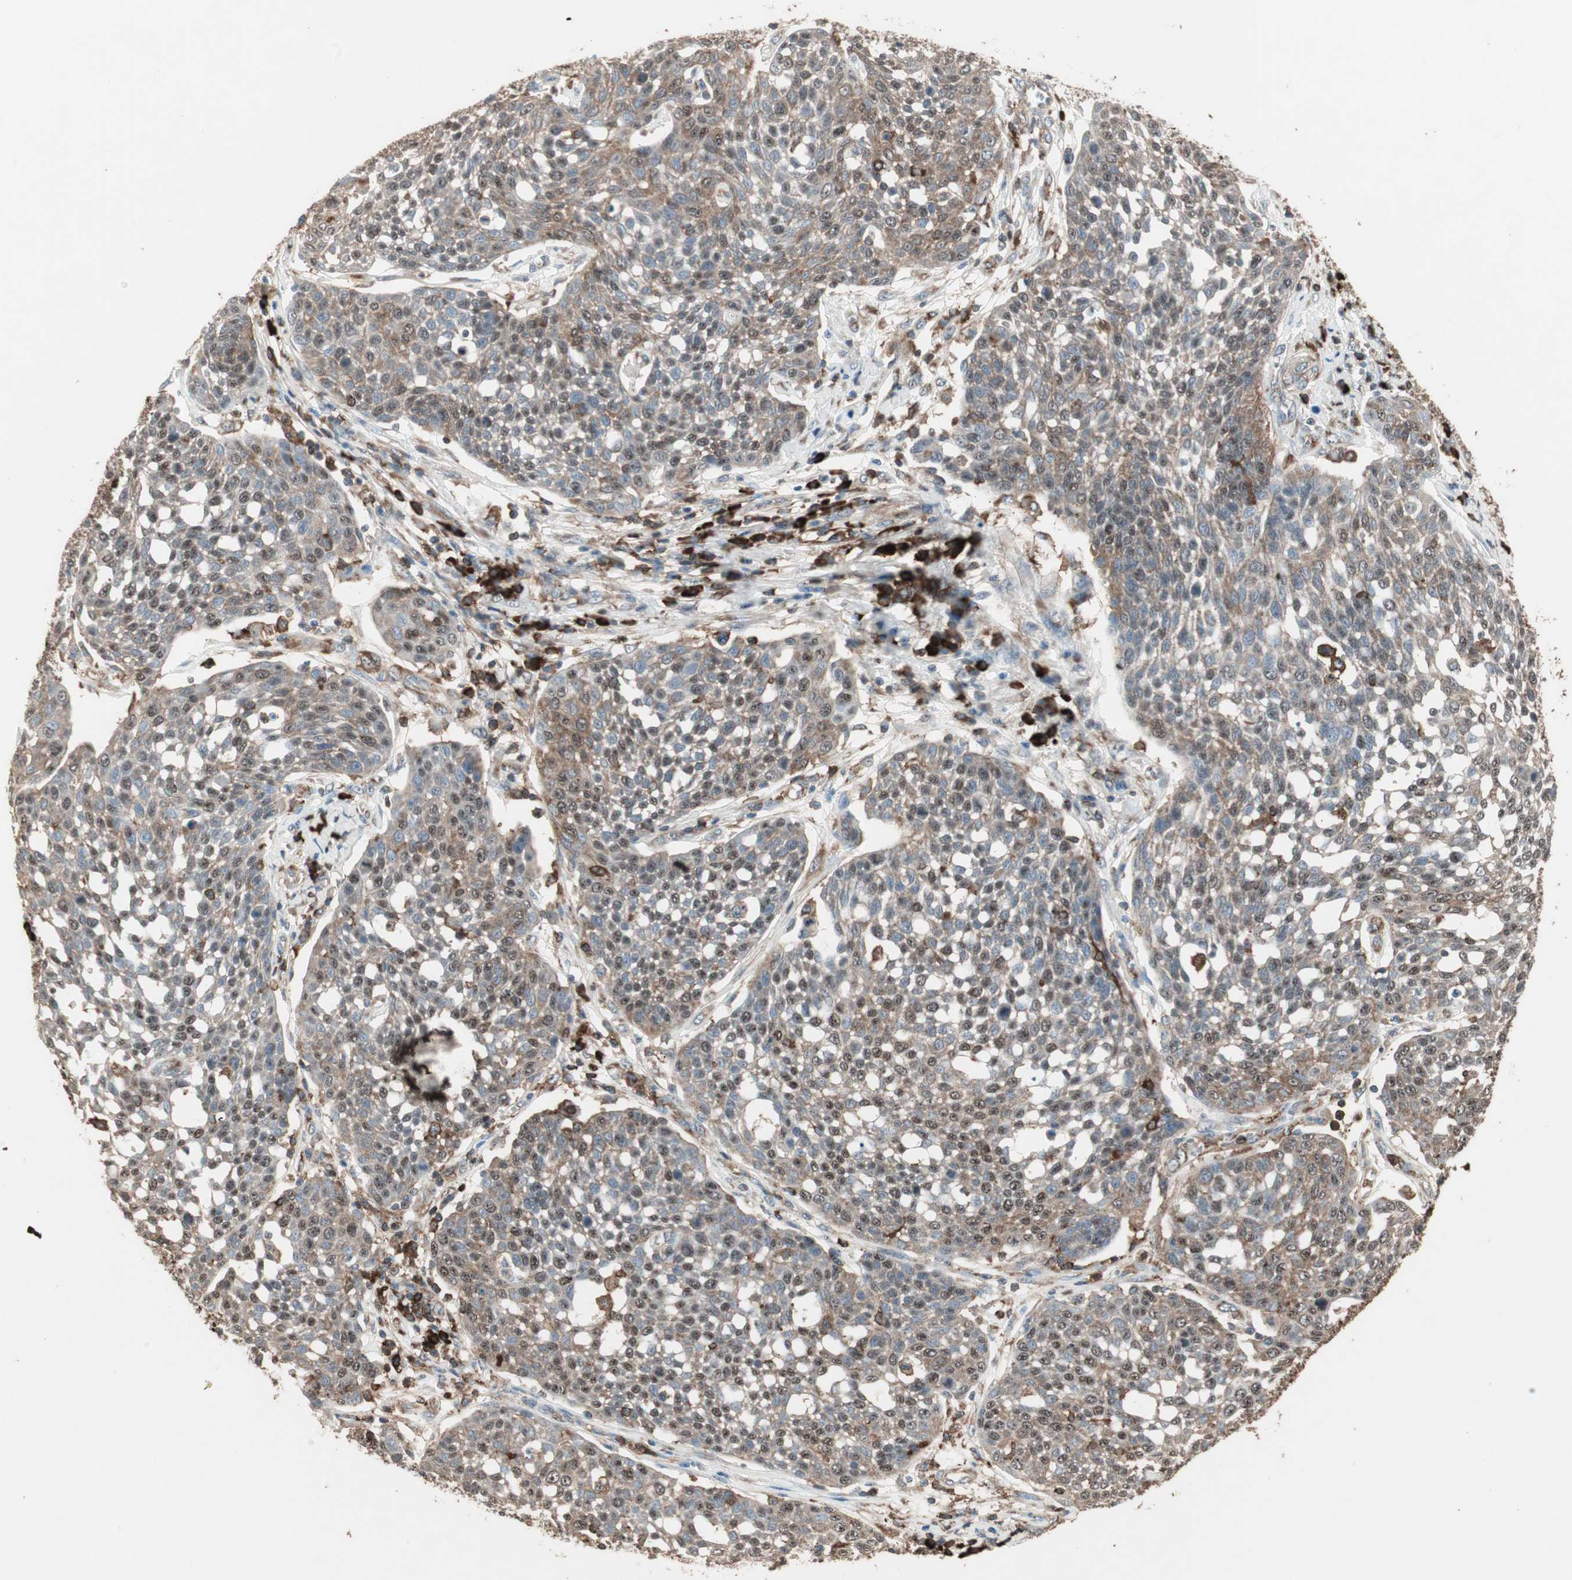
{"staining": {"intensity": "moderate", "quantity": ">75%", "location": "cytoplasmic/membranous,nuclear"}, "tissue": "cervical cancer", "cell_type": "Tumor cells", "image_type": "cancer", "snomed": [{"axis": "morphology", "description": "Squamous cell carcinoma, NOS"}, {"axis": "topography", "description": "Cervix"}], "caption": "Immunohistochemical staining of human cervical squamous cell carcinoma reveals moderate cytoplasmic/membranous and nuclear protein expression in about >75% of tumor cells.", "gene": "MMP3", "patient": {"sex": "female", "age": 34}}